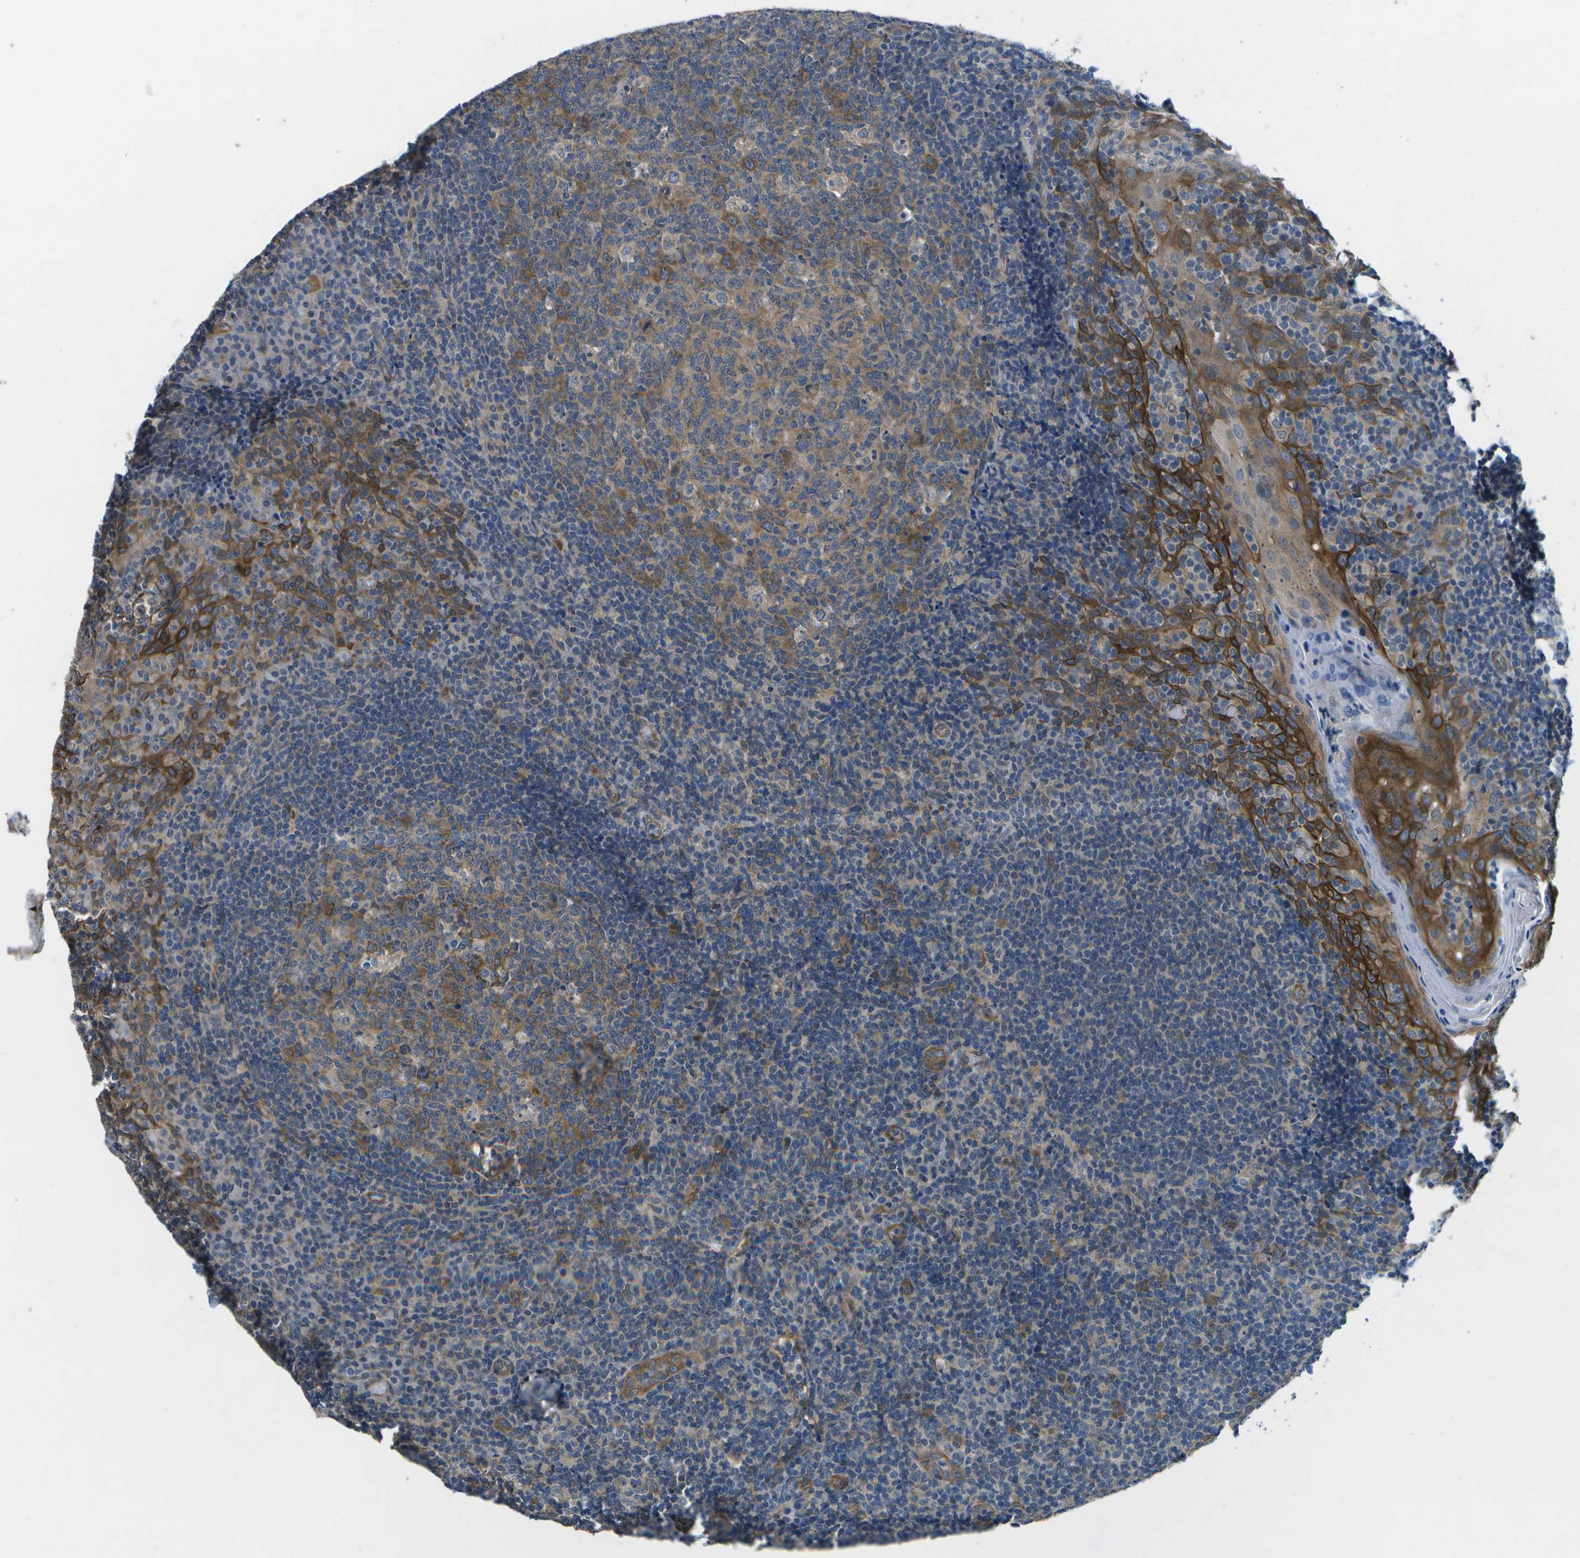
{"staining": {"intensity": "weak", "quantity": "25%-75%", "location": "cytoplasmic/membranous"}, "tissue": "tonsil", "cell_type": "Germinal center cells", "image_type": "normal", "snomed": [{"axis": "morphology", "description": "Normal tissue, NOS"}, {"axis": "topography", "description": "Tonsil"}], "caption": "Brown immunohistochemical staining in unremarkable tonsil reveals weak cytoplasmic/membranous positivity in about 25%-75% of germinal center cells.", "gene": "P3H1", "patient": {"sex": "female", "age": 19}}